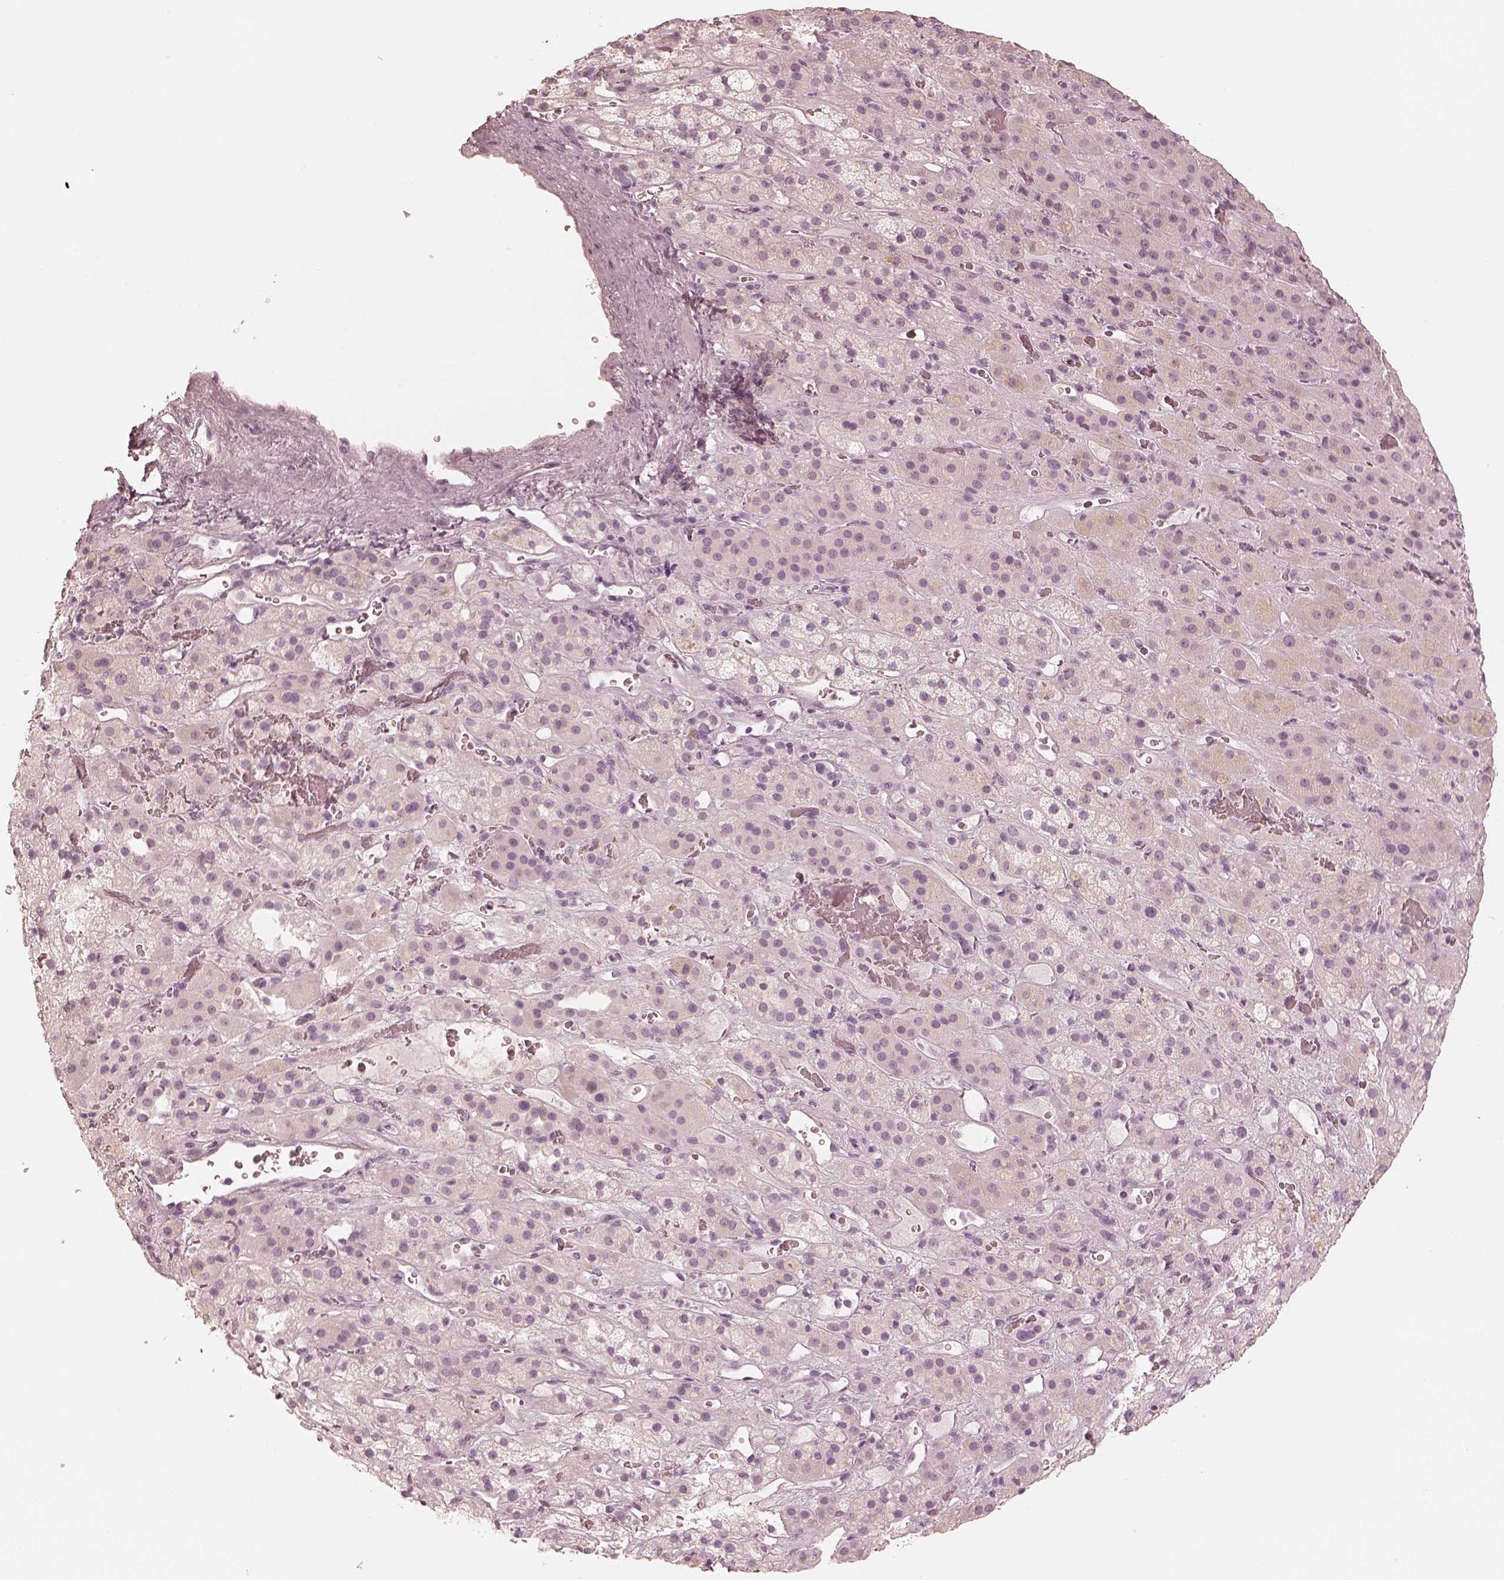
{"staining": {"intensity": "negative", "quantity": "none", "location": "none"}, "tissue": "adrenal gland", "cell_type": "Glandular cells", "image_type": "normal", "snomed": [{"axis": "morphology", "description": "Normal tissue, NOS"}, {"axis": "topography", "description": "Adrenal gland"}], "caption": "The photomicrograph displays no significant expression in glandular cells of adrenal gland. (Stains: DAB immunohistochemistry (IHC) with hematoxylin counter stain, Microscopy: brightfield microscopy at high magnification).", "gene": "CALR3", "patient": {"sex": "male", "age": 57}}